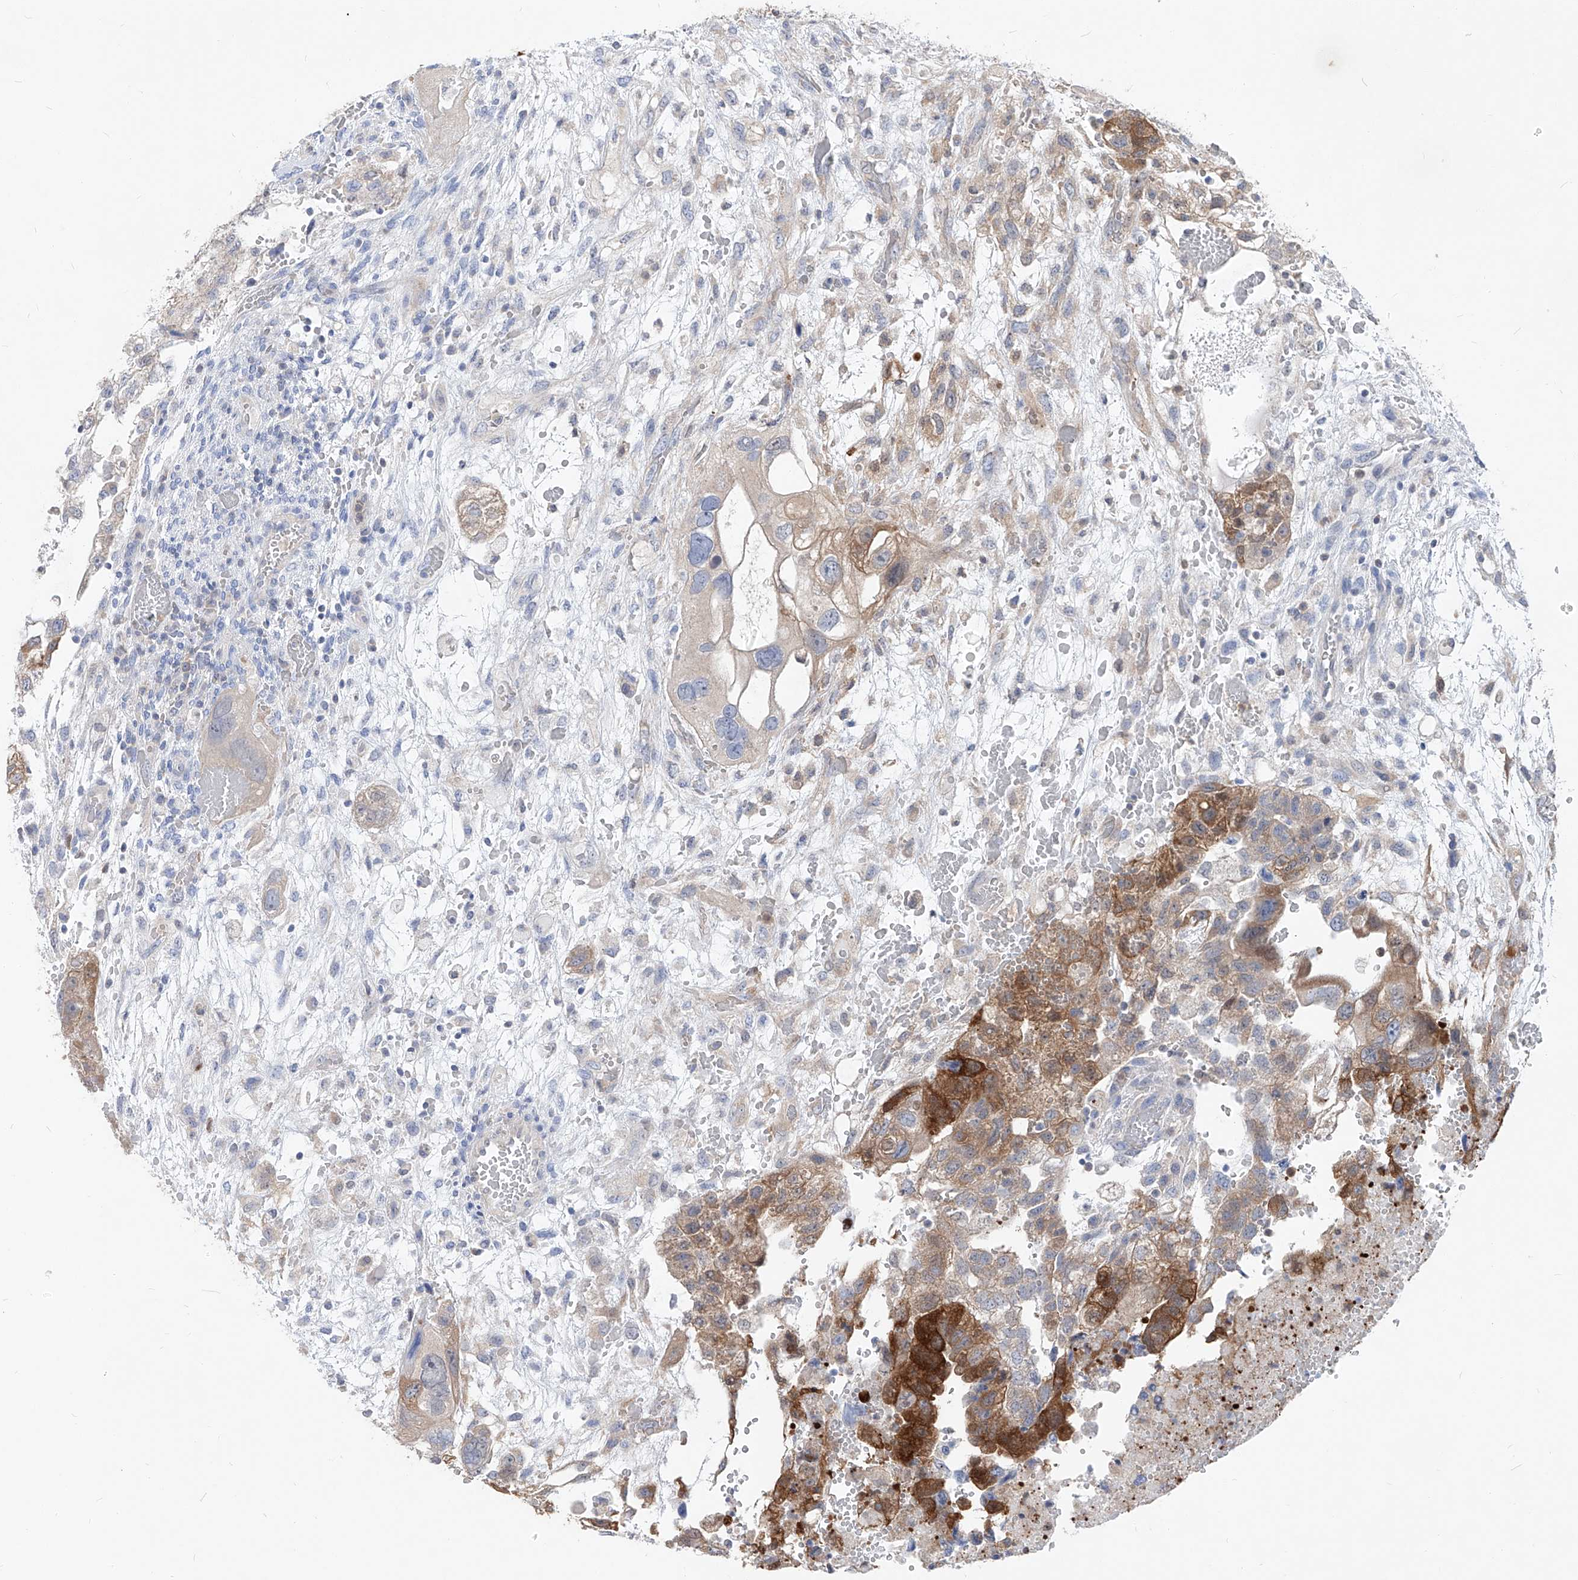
{"staining": {"intensity": "moderate", "quantity": ">75%", "location": "cytoplasmic/membranous"}, "tissue": "testis cancer", "cell_type": "Tumor cells", "image_type": "cancer", "snomed": [{"axis": "morphology", "description": "Carcinoma, Embryonal, NOS"}, {"axis": "topography", "description": "Testis"}], "caption": "An image of testis cancer stained for a protein demonstrates moderate cytoplasmic/membranous brown staining in tumor cells.", "gene": "UFL1", "patient": {"sex": "male", "age": 36}}